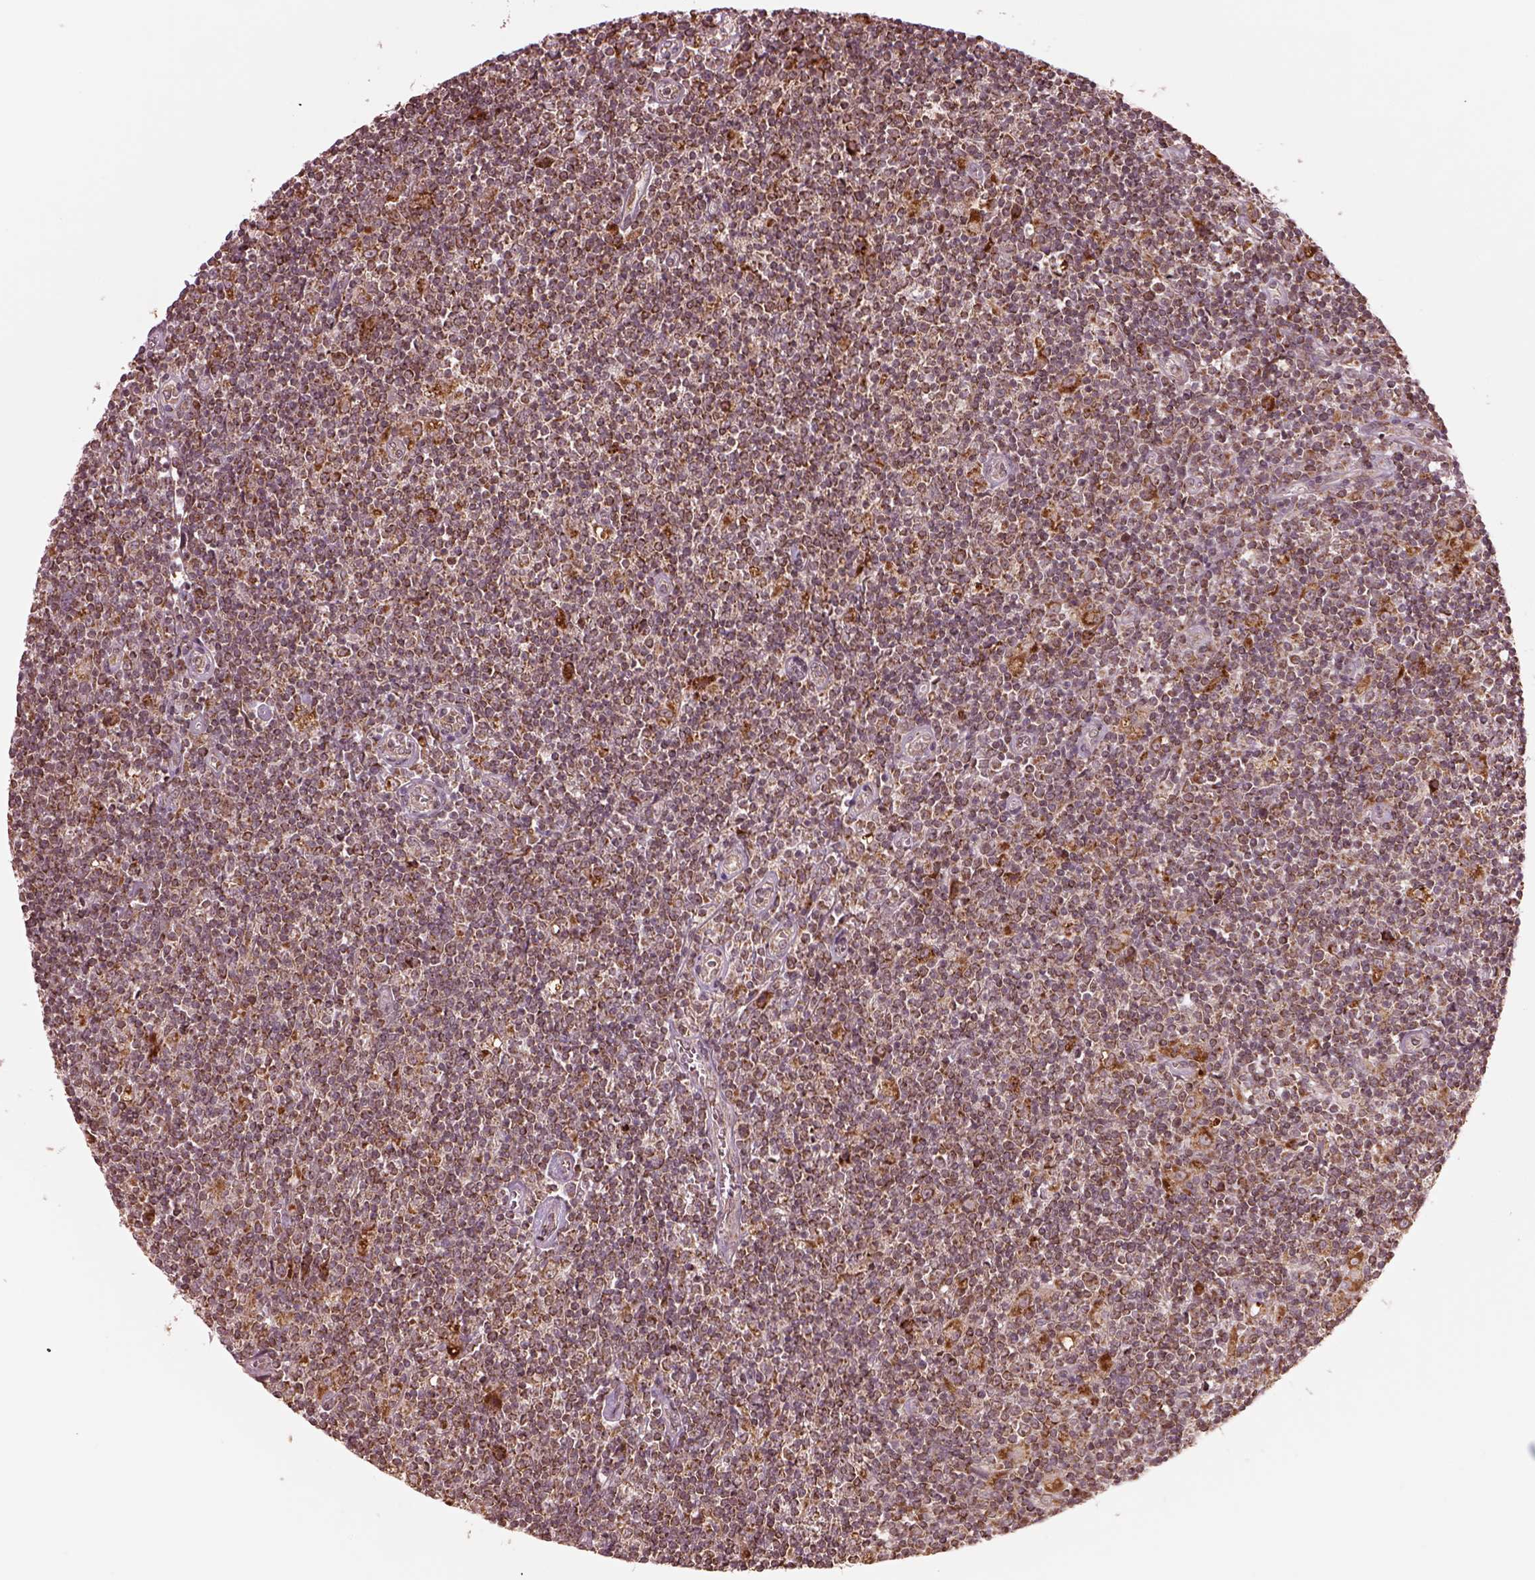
{"staining": {"intensity": "moderate", "quantity": ">75%", "location": "cytoplasmic/membranous"}, "tissue": "lymphoma", "cell_type": "Tumor cells", "image_type": "cancer", "snomed": [{"axis": "morphology", "description": "Hodgkin's disease, NOS"}, {"axis": "topography", "description": "Lymph node"}], "caption": "Brown immunohistochemical staining in human Hodgkin's disease demonstrates moderate cytoplasmic/membranous expression in about >75% of tumor cells.", "gene": "SEL1L3", "patient": {"sex": "male", "age": 40}}